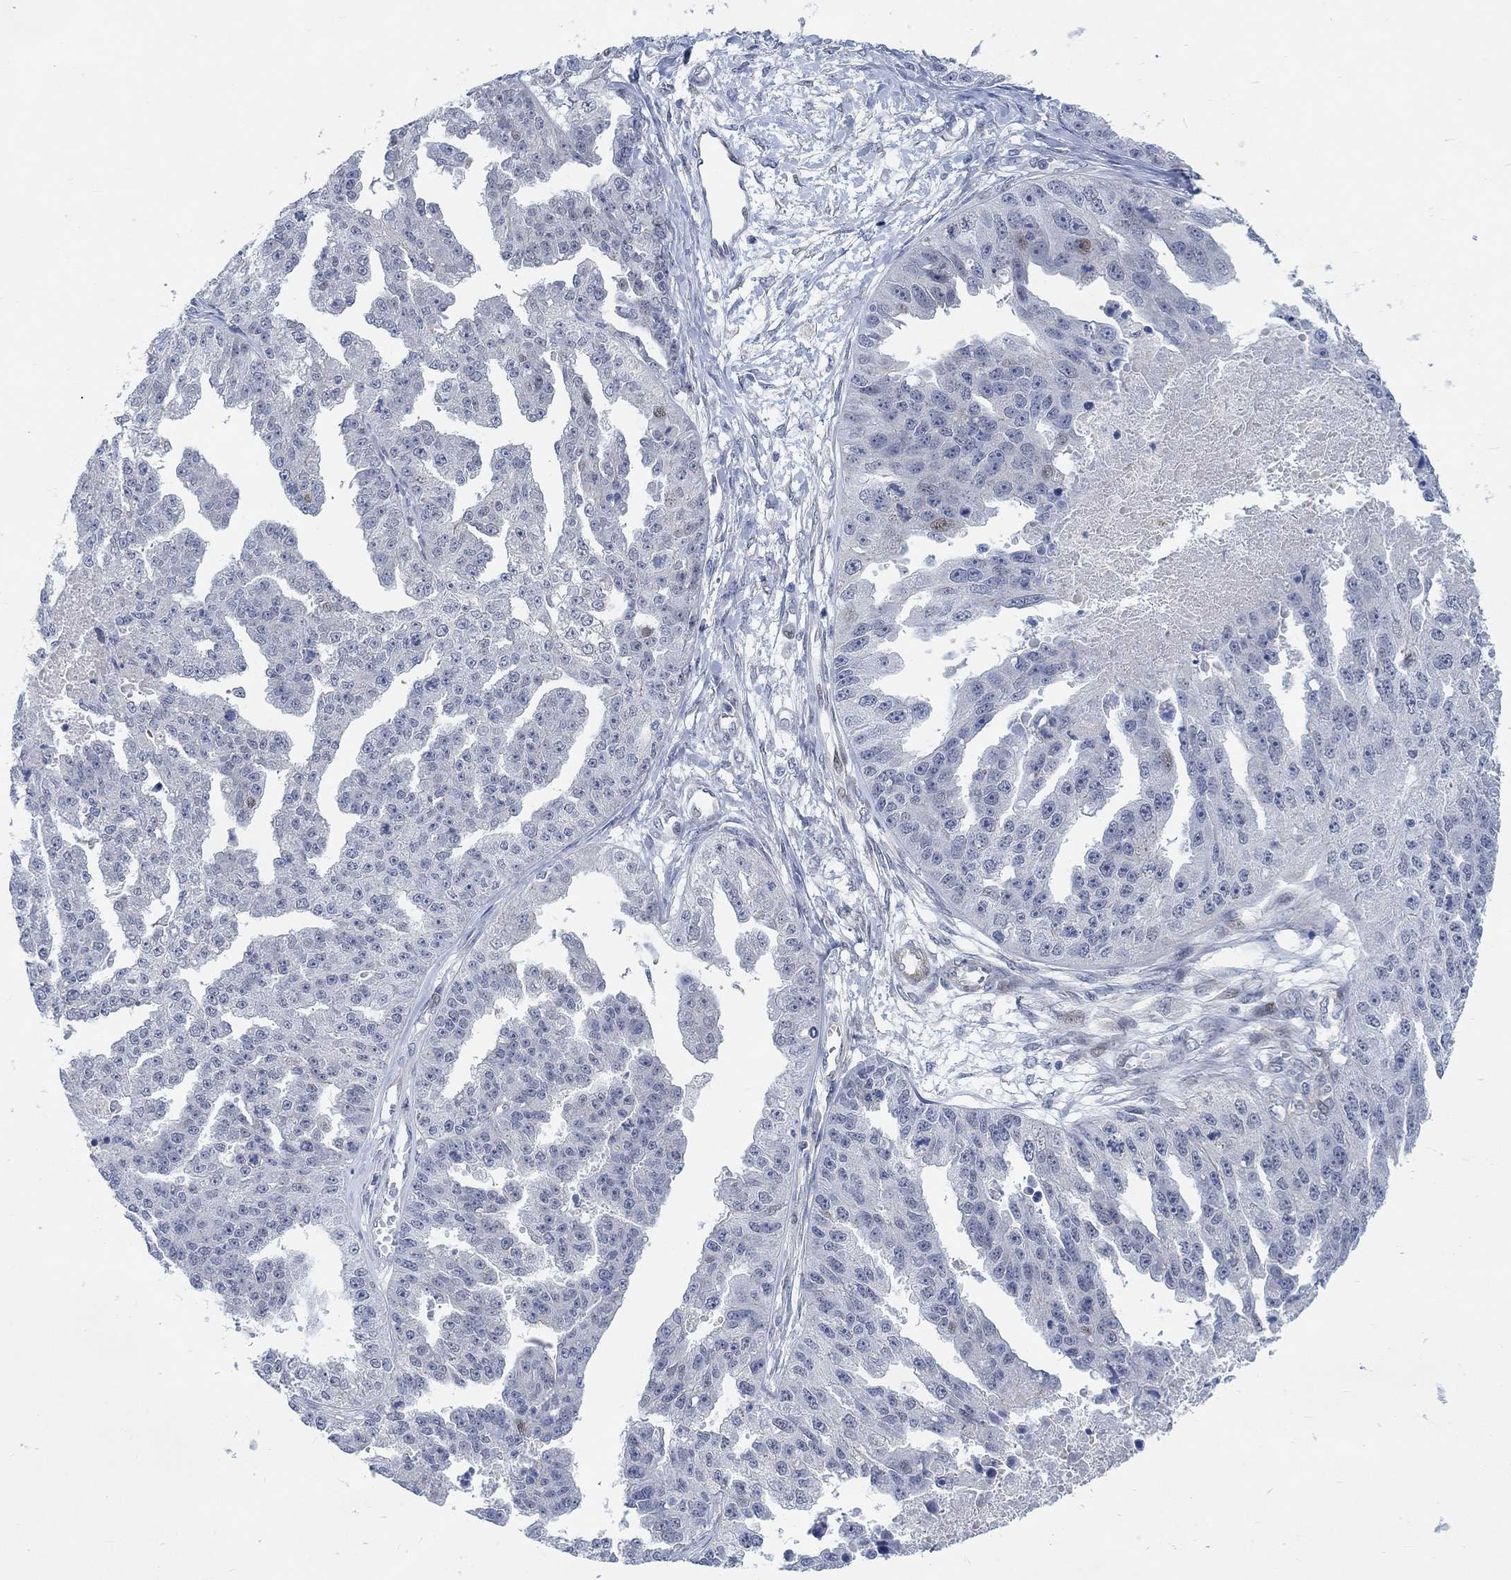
{"staining": {"intensity": "weak", "quantity": "<25%", "location": "nuclear"}, "tissue": "ovarian cancer", "cell_type": "Tumor cells", "image_type": "cancer", "snomed": [{"axis": "morphology", "description": "Cystadenocarcinoma, serous, NOS"}, {"axis": "topography", "description": "Ovary"}], "caption": "A high-resolution photomicrograph shows immunohistochemistry (IHC) staining of ovarian cancer, which shows no significant positivity in tumor cells.", "gene": "KCNH8", "patient": {"sex": "female", "age": 58}}